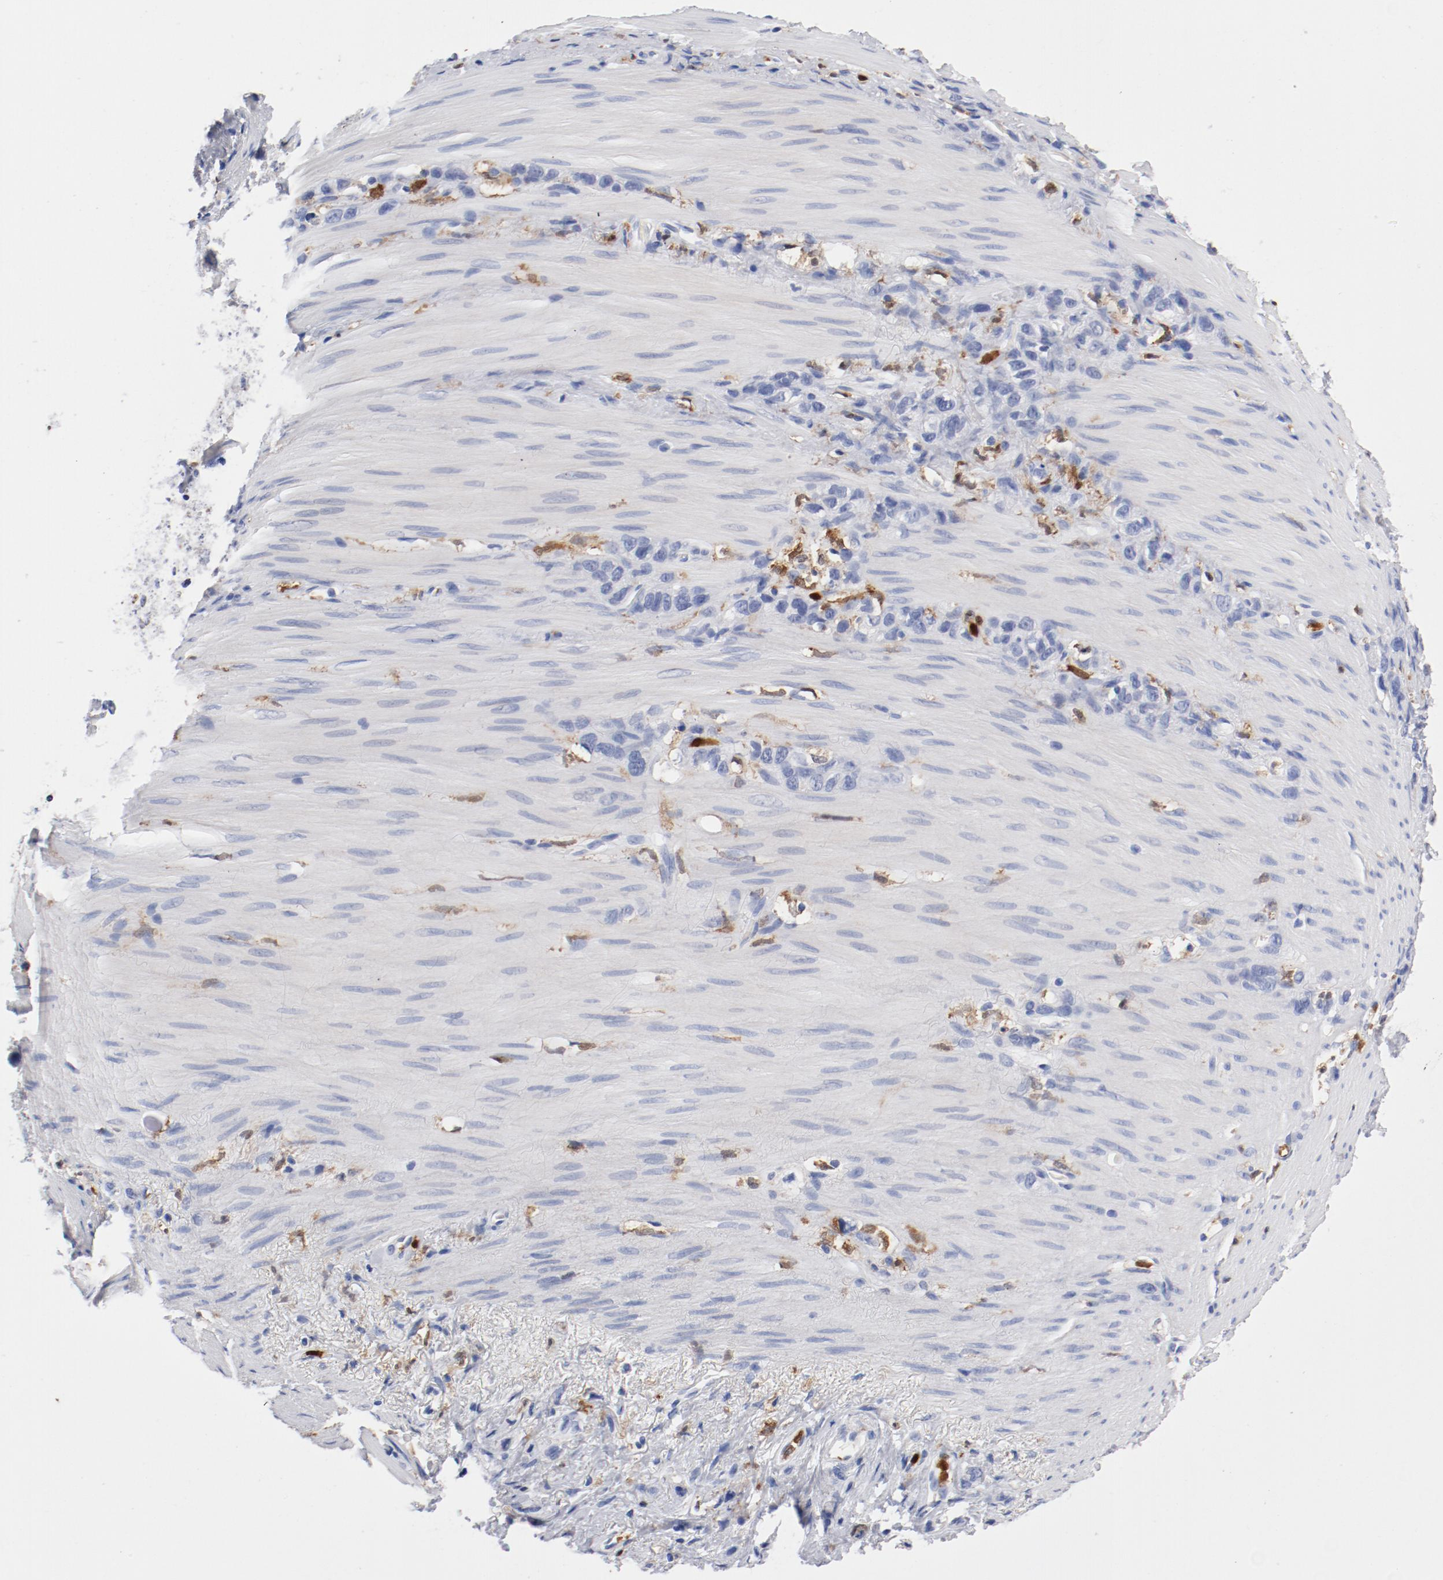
{"staining": {"intensity": "negative", "quantity": "none", "location": "none"}, "tissue": "stomach cancer", "cell_type": "Tumor cells", "image_type": "cancer", "snomed": [{"axis": "morphology", "description": "Normal tissue, NOS"}, {"axis": "morphology", "description": "Adenocarcinoma, NOS"}, {"axis": "morphology", "description": "Adenocarcinoma, High grade"}, {"axis": "topography", "description": "Stomach, upper"}, {"axis": "topography", "description": "Stomach"}], "caption": "Micrograph shows no protein staining in tumor cells of high-grade adenocarcinoma (stomach) tissue.", "gene": "NCF1", "patient": {"sex": "female", "age": 65}}